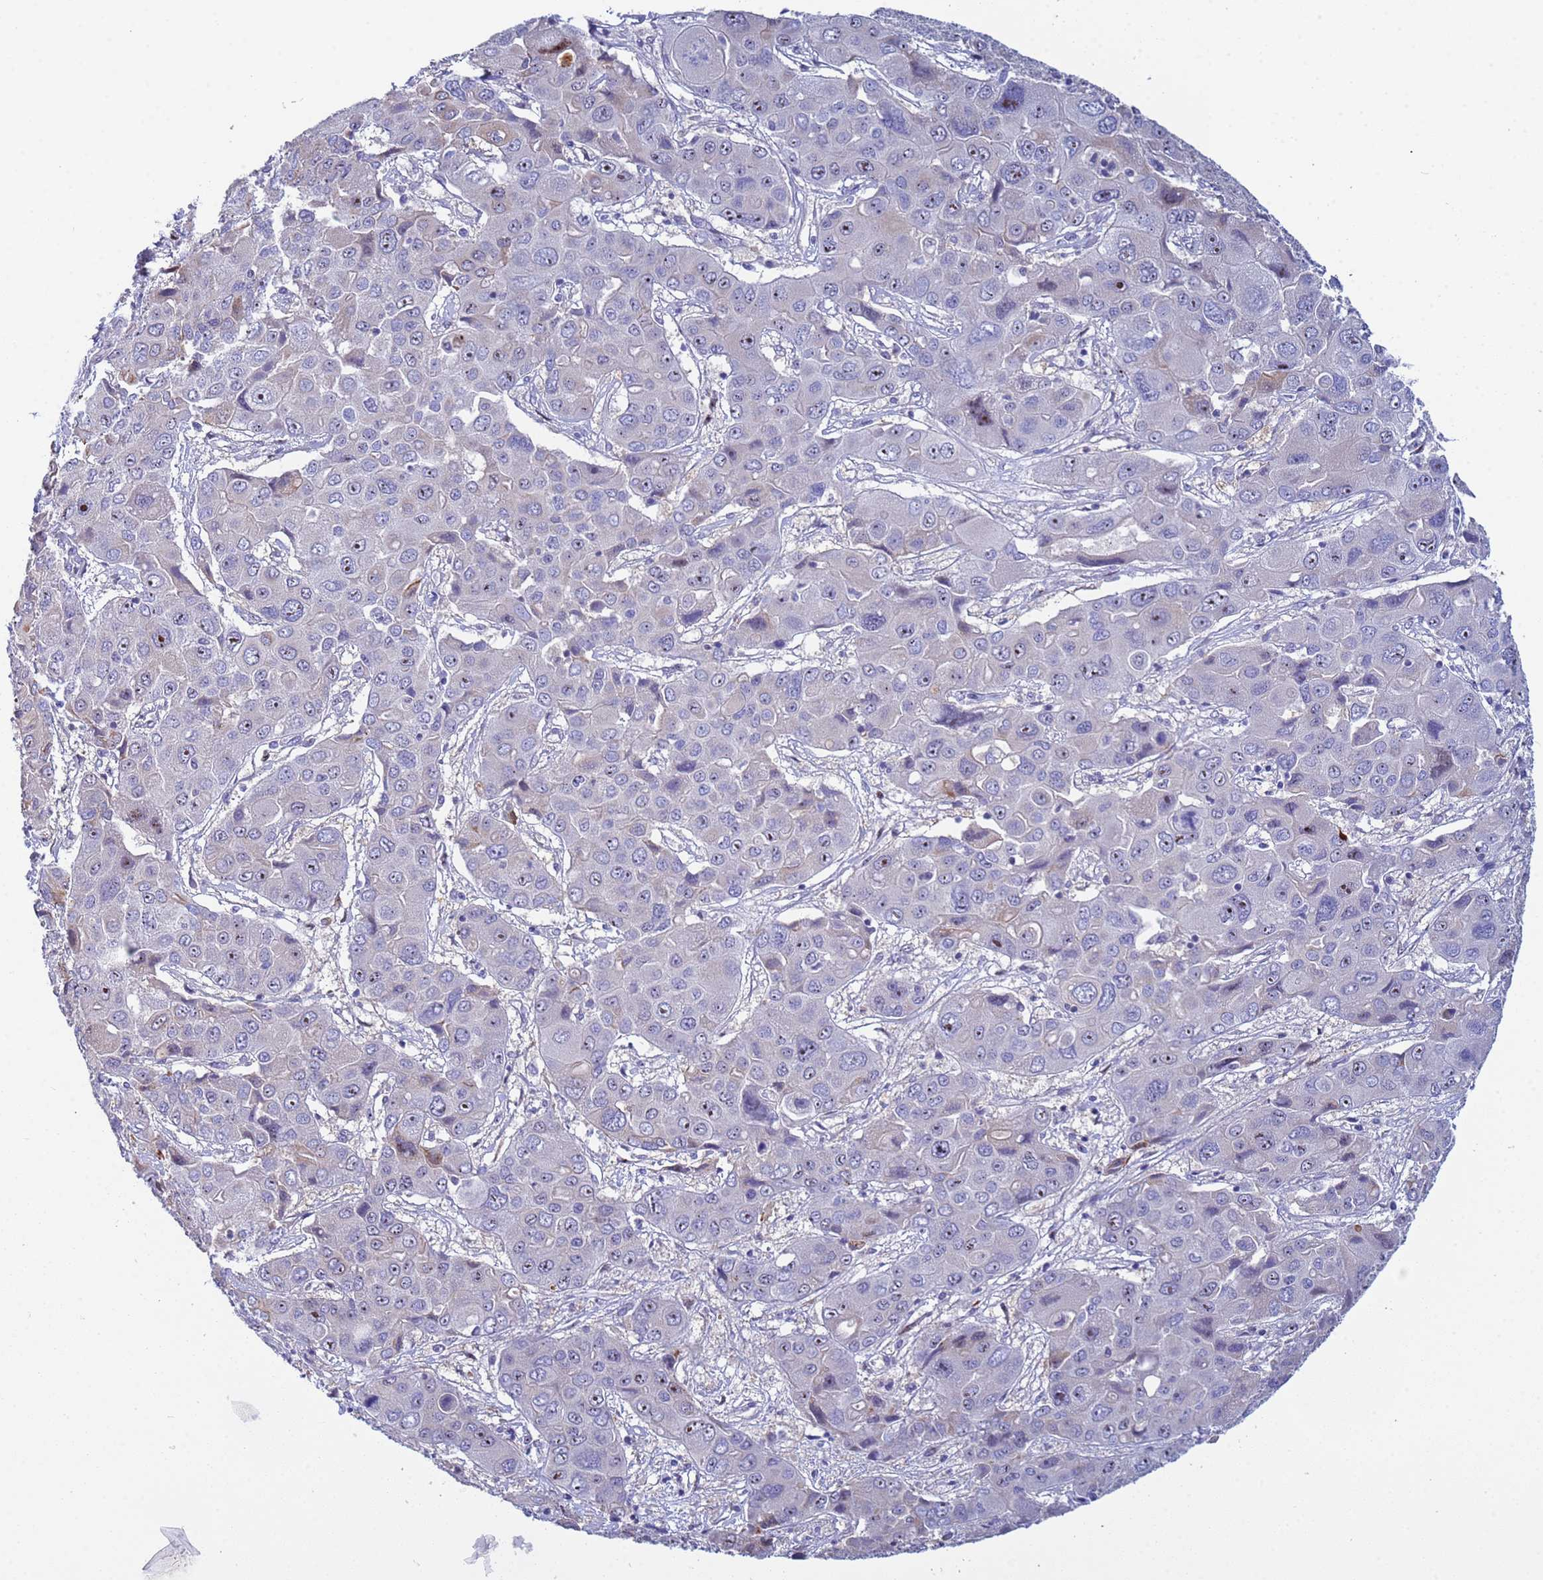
{"staining": {"intensity": "moderate", "quantity": "<25%", "location": "nuclear"}, "tissue": "liver cancer", "cell_type": "Tumor cells", "image_type": "cancer", "snomed": [{"axis": "morphology", "description": "Cholangiocarcinoma"}, {"axis": "topography", "description": "Liver"}], "caption": "An immunohistochemistry image of tumor tissue is shown. Protein staining in brown shows moderate nuclear positivity in liver cancer within tumor cells.", "gene": "PPP6R1", "patient": {"sex": "male", "age": 67}}